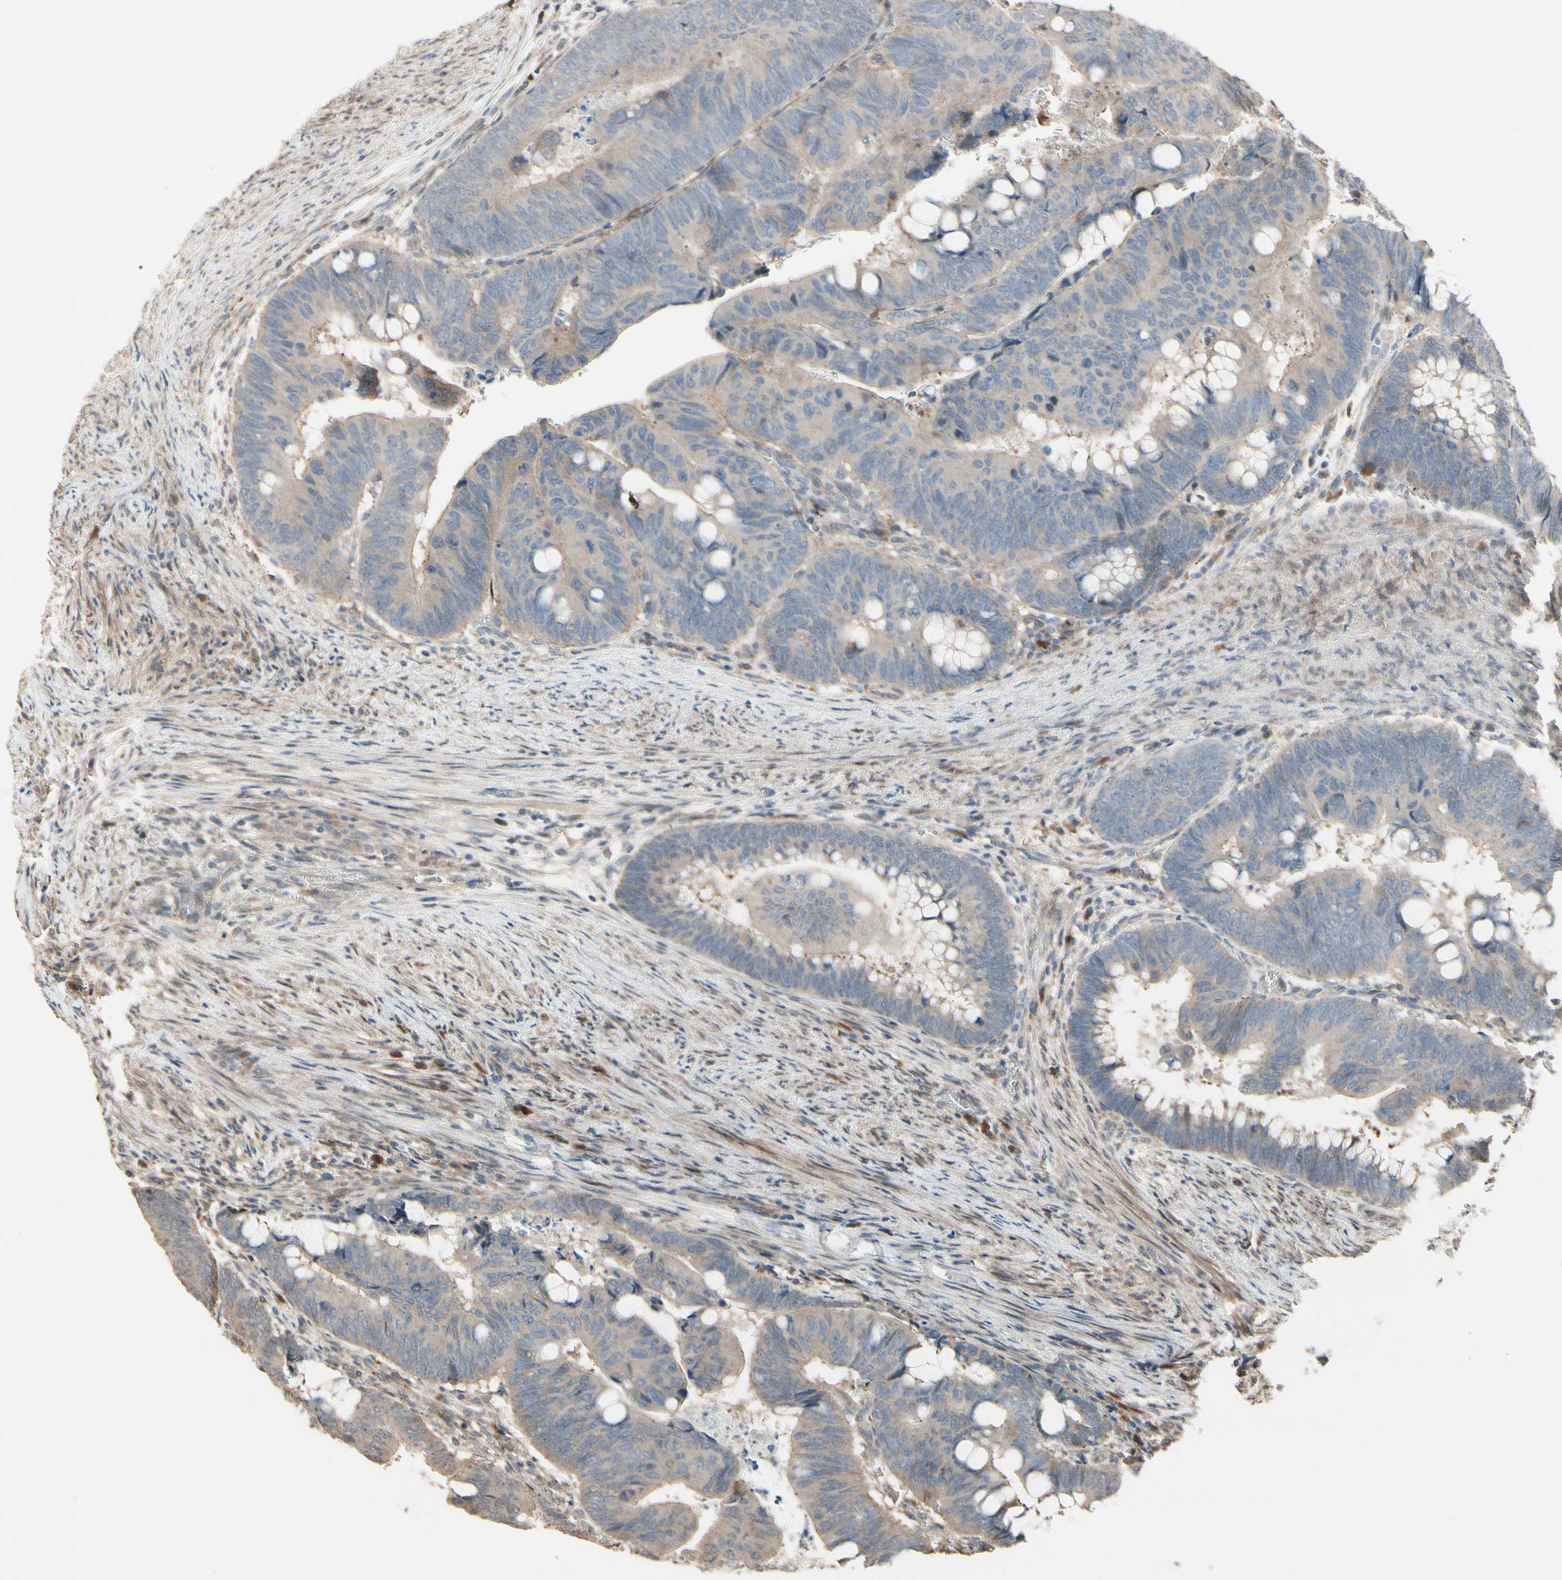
{"staining": {"intensity": "weak", "quantity": ">75%", "location": "cytoplasmic/membranous"}, "tissue": "colorectal cancer", "cell_type": "Tumor cells", "image_type": "cancer", "snomed": [{"axis": "morphology", "description": "Normal tissue, NOS"}, {"axis": "morphology", "description": "Adenocarcinoma, NOS"}, {"axis": "topography", "description": "Rectum"}, {"axis": "topography", "description": "Peripheral nerve tissue"}], "caption": "A brown stain labels weak cytoplasmic/membranous staining of a protein in colorectal cancer tumor cells. (DAB IHC with brightfield microscopy, high magnification).", "gene": "CSF1R", "patient": {"sex": "male", "age": 92}}